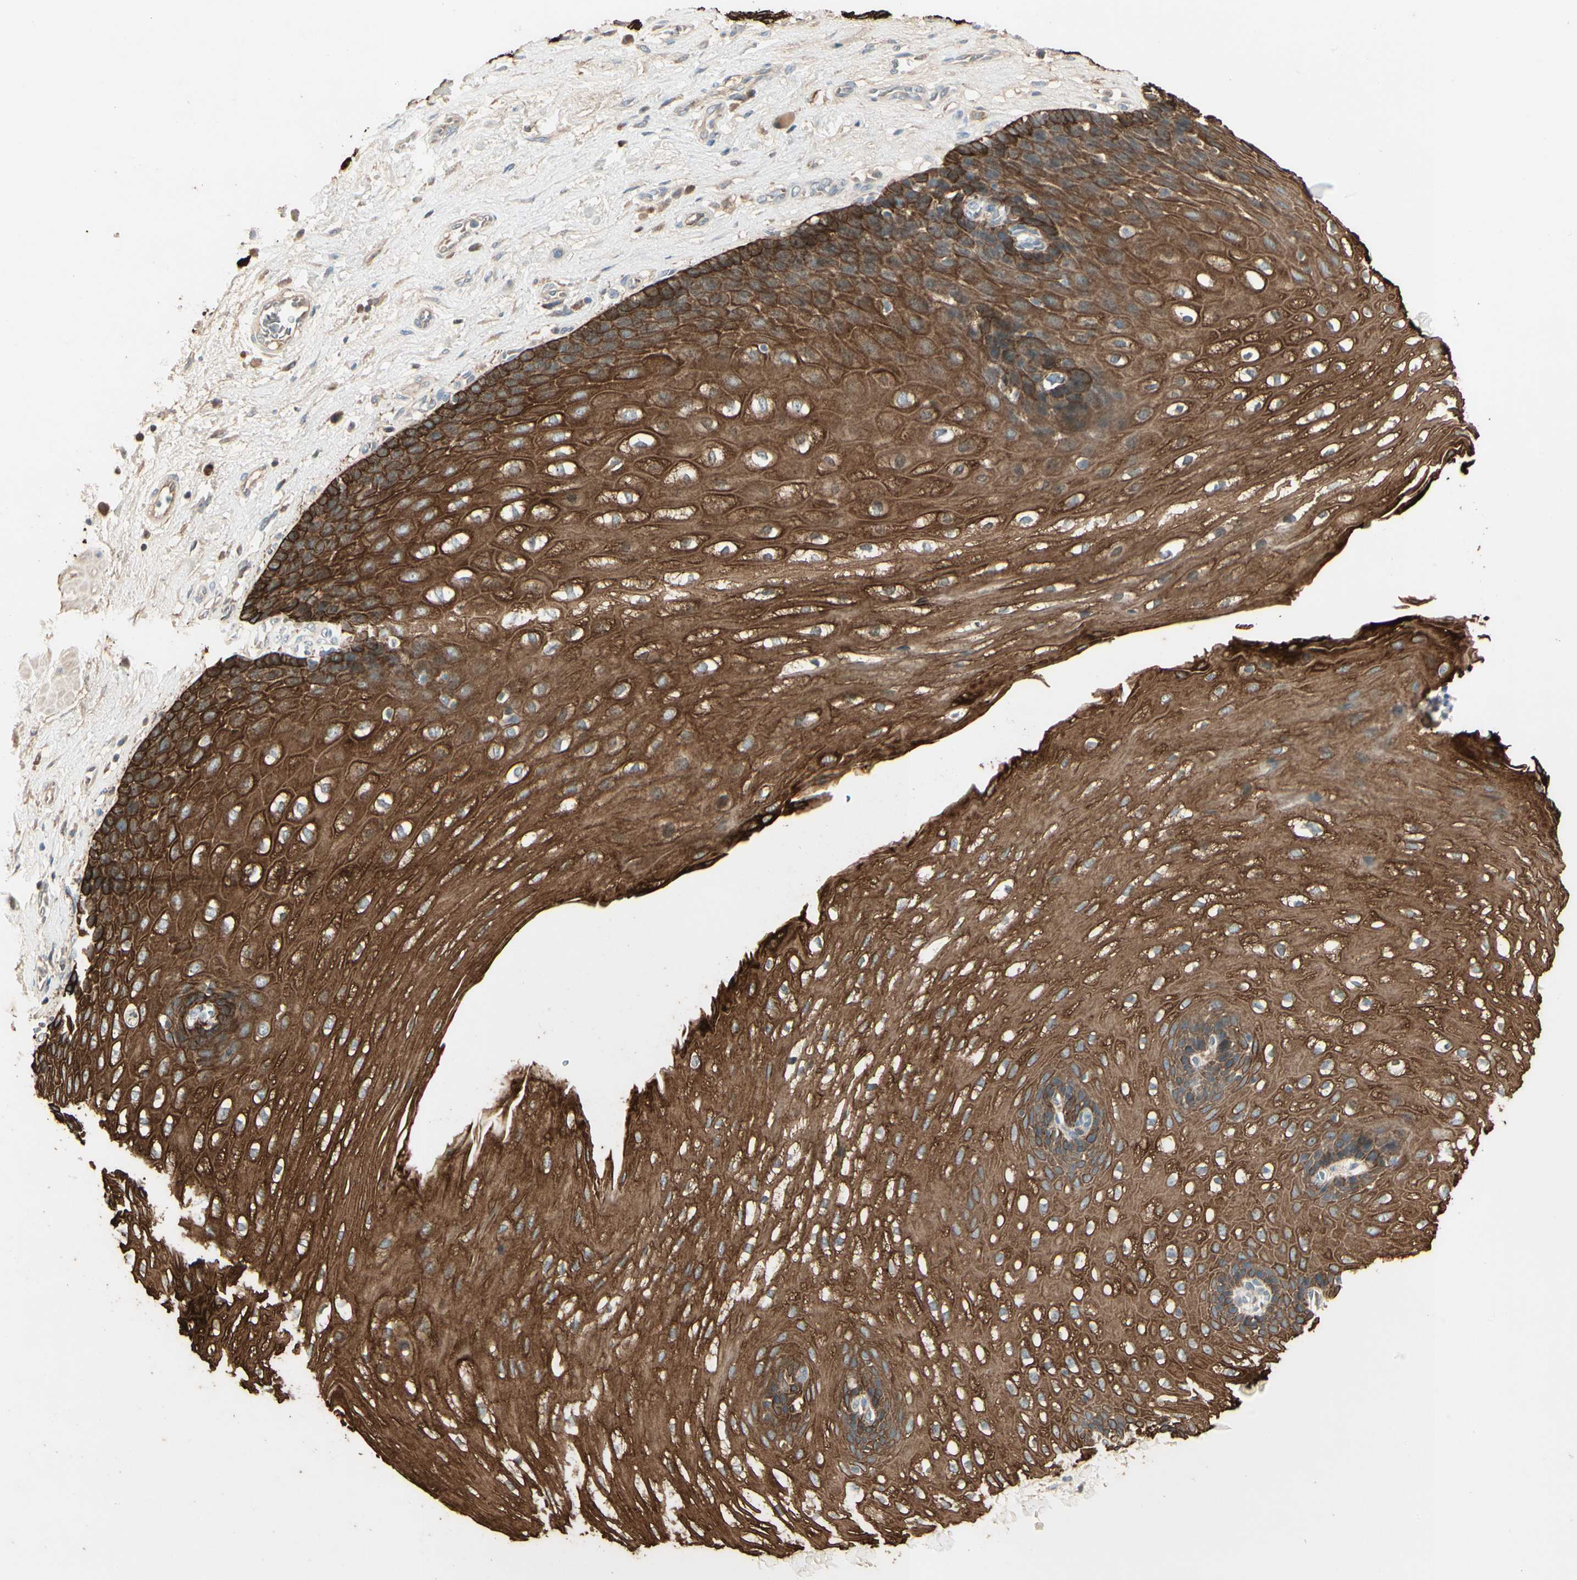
{"staining": {"intensity": "strong", "quantity": ">75%", "location": "cytoplasmic/membranous"}, "tissue": "esophagus", "cell_type": "Squamous epithelial cells", "image_type": "normal", "snomed": [{"axis": "morphology", "description": "Normal tissue, NOS"}, {"axis": "topography", "description": "Esophagus"}], "caption": "Squamous epithelial cells reveal high levels of strong cytoplasmic/membranous expression in about >75% of cells in normal esophagus.", "gene": "SKIL", "patient": {"sex": "male", "age": 48}}